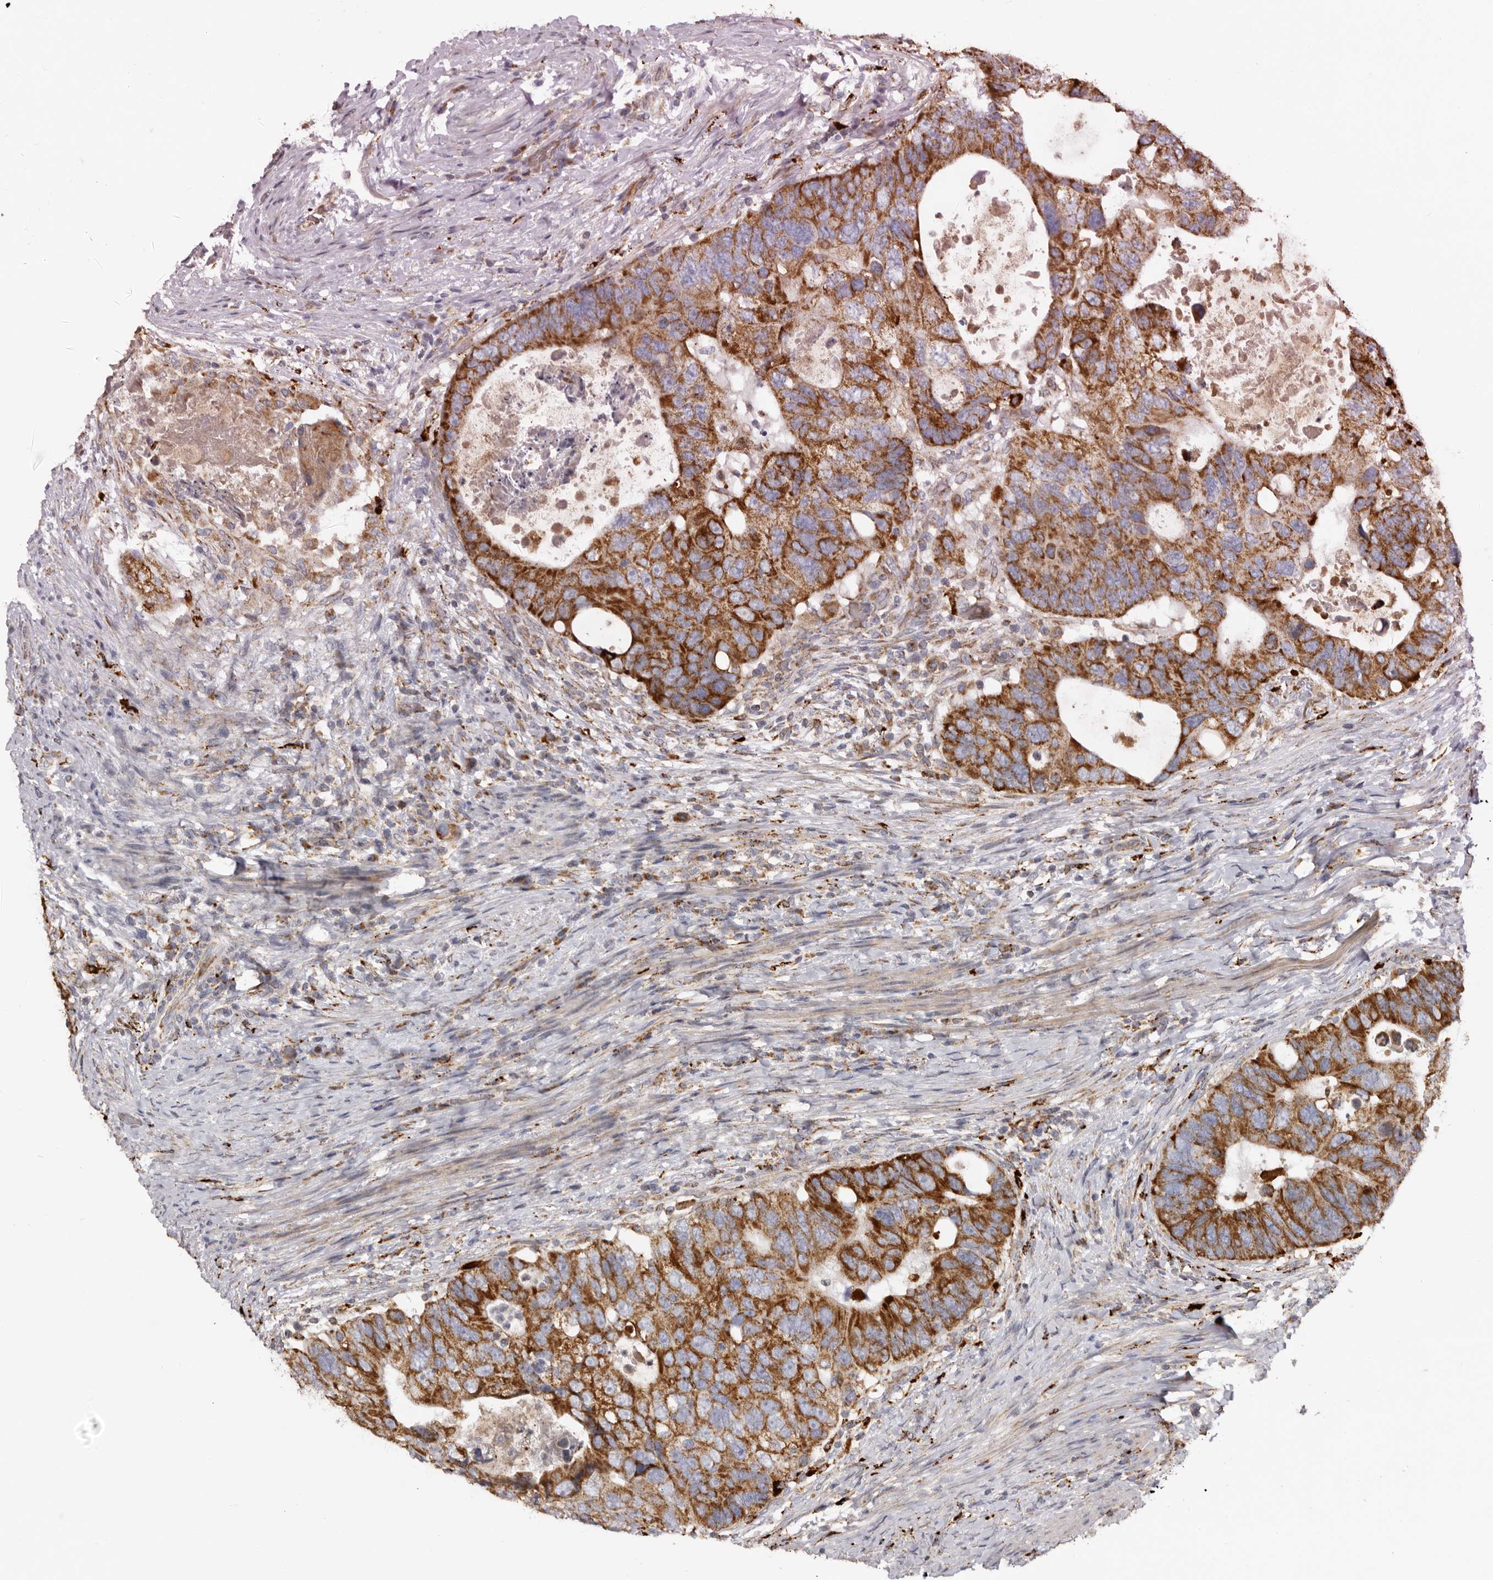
{"staining": {"intensity": "strong", "quantity": ">75%", "location": "cytoplasmic/membranous"}, "tissue": "colorectal cancer", "cell_type": "Tumor cells", "image_type": "cancer", "snomed": [{"axis": "morphology", "description": "Adenocarcinoma, NOS"}, {"axis": "topography", "description": "Rectum"}], "caption": "A brown stain labels strong cytoplasmic/membranous staining of a protein in adenocarcinoma (colorectal) tumor cells.", "gene": "MECR", "patient": {"sex": "male", "age": 59}}